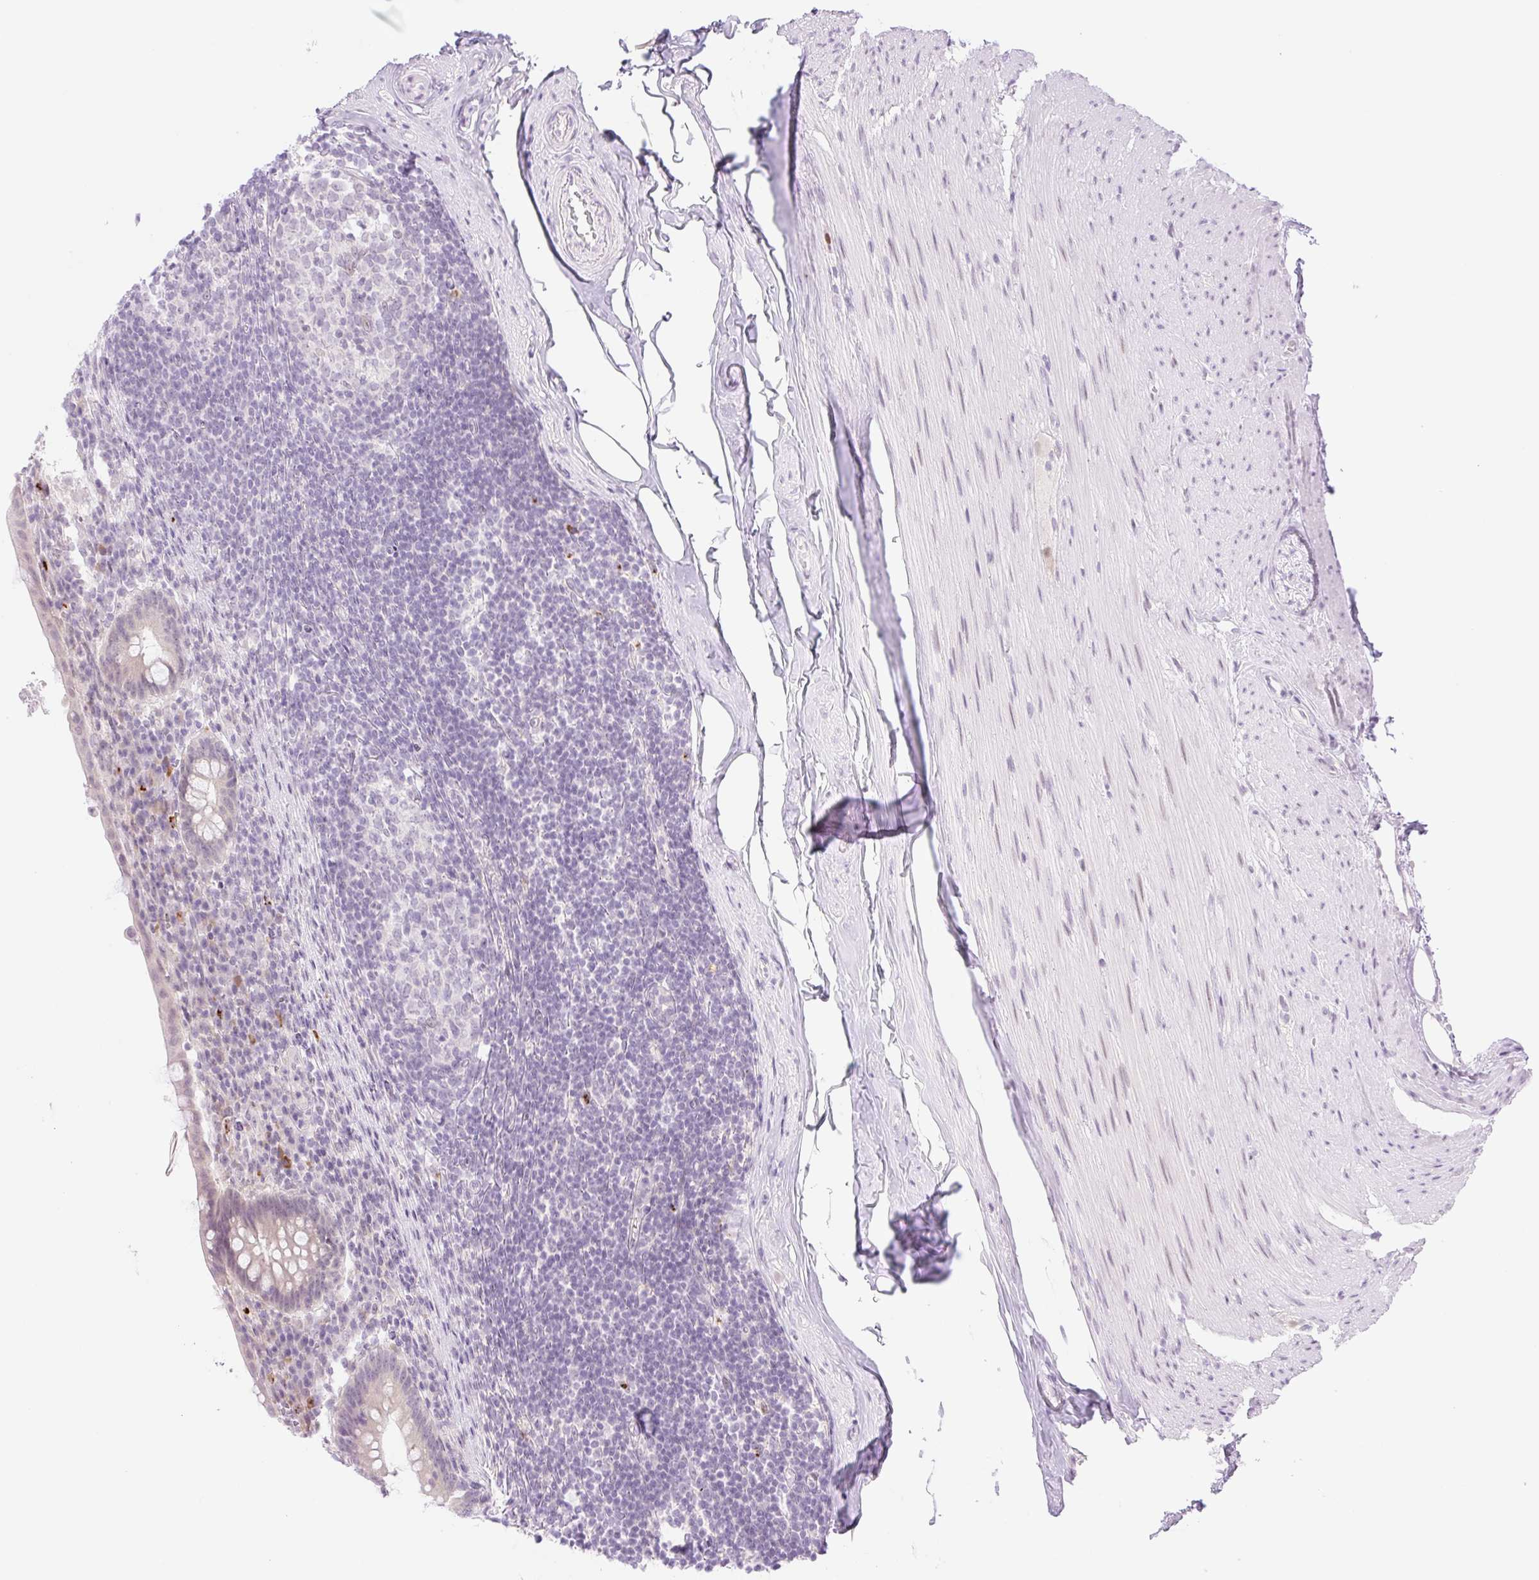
{"staining": {"intensity": "moderate", "quantity": "<25%", "location": "cytoplasmic/membranous"}, "tissue": "appendix", "cell_type": "Glandular cells", "image_type": "normal", "snomed": [{"axis": "morphology", "description": "Normal tissue, NOS"}, {"axis": "topography", "description": "Appendix"}], "caption": "Benign appendix was stained to show a protein in brown. There is low levels of moderate cytoplasmic/membranous positivity in about <25% of glandular cells. (DAB IHC, brown staining for protein, blue staining for nuclei).", "gene": "SPRYD4", "patient": {"sex": "female", "age": 56}}